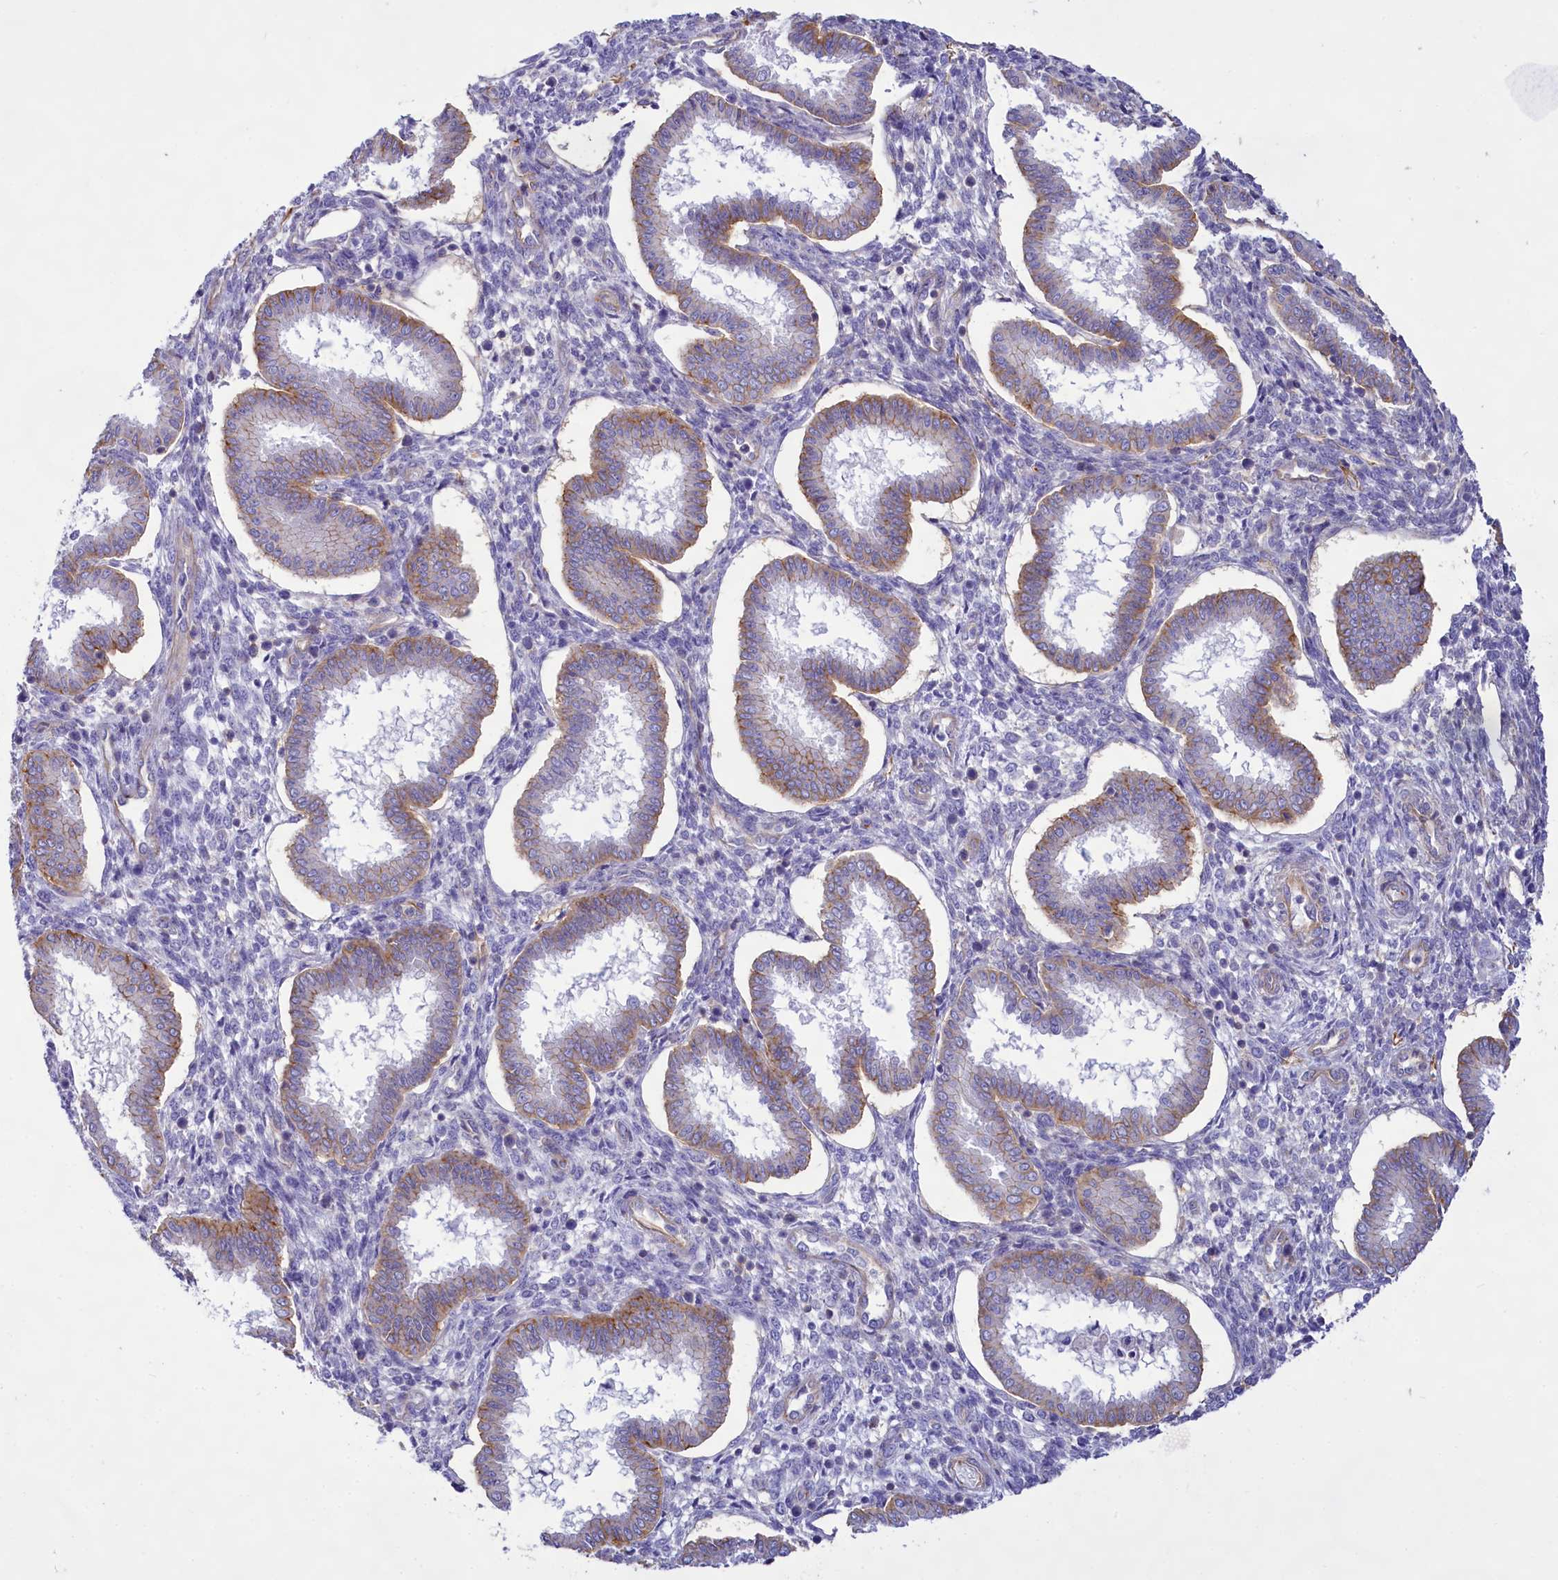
{"staining": {"intensity": "negative", "quantity": "none", "location": "none"}, "tissue": "endometrium", "cell_type": "Cells in endometrial stroma", "image_type": "normal", "snomed": [{"axis": "morphology", "description": "Normal tissue, NOS"}, {"axis": "topography", "description": "Endometrium"}], "caption": "Protein analysis of normal endometrium demonstrates no significant staining in cells in endometrial stroma.", "gene": "CD99", "patient": {"sex": "female", "age": 24}}